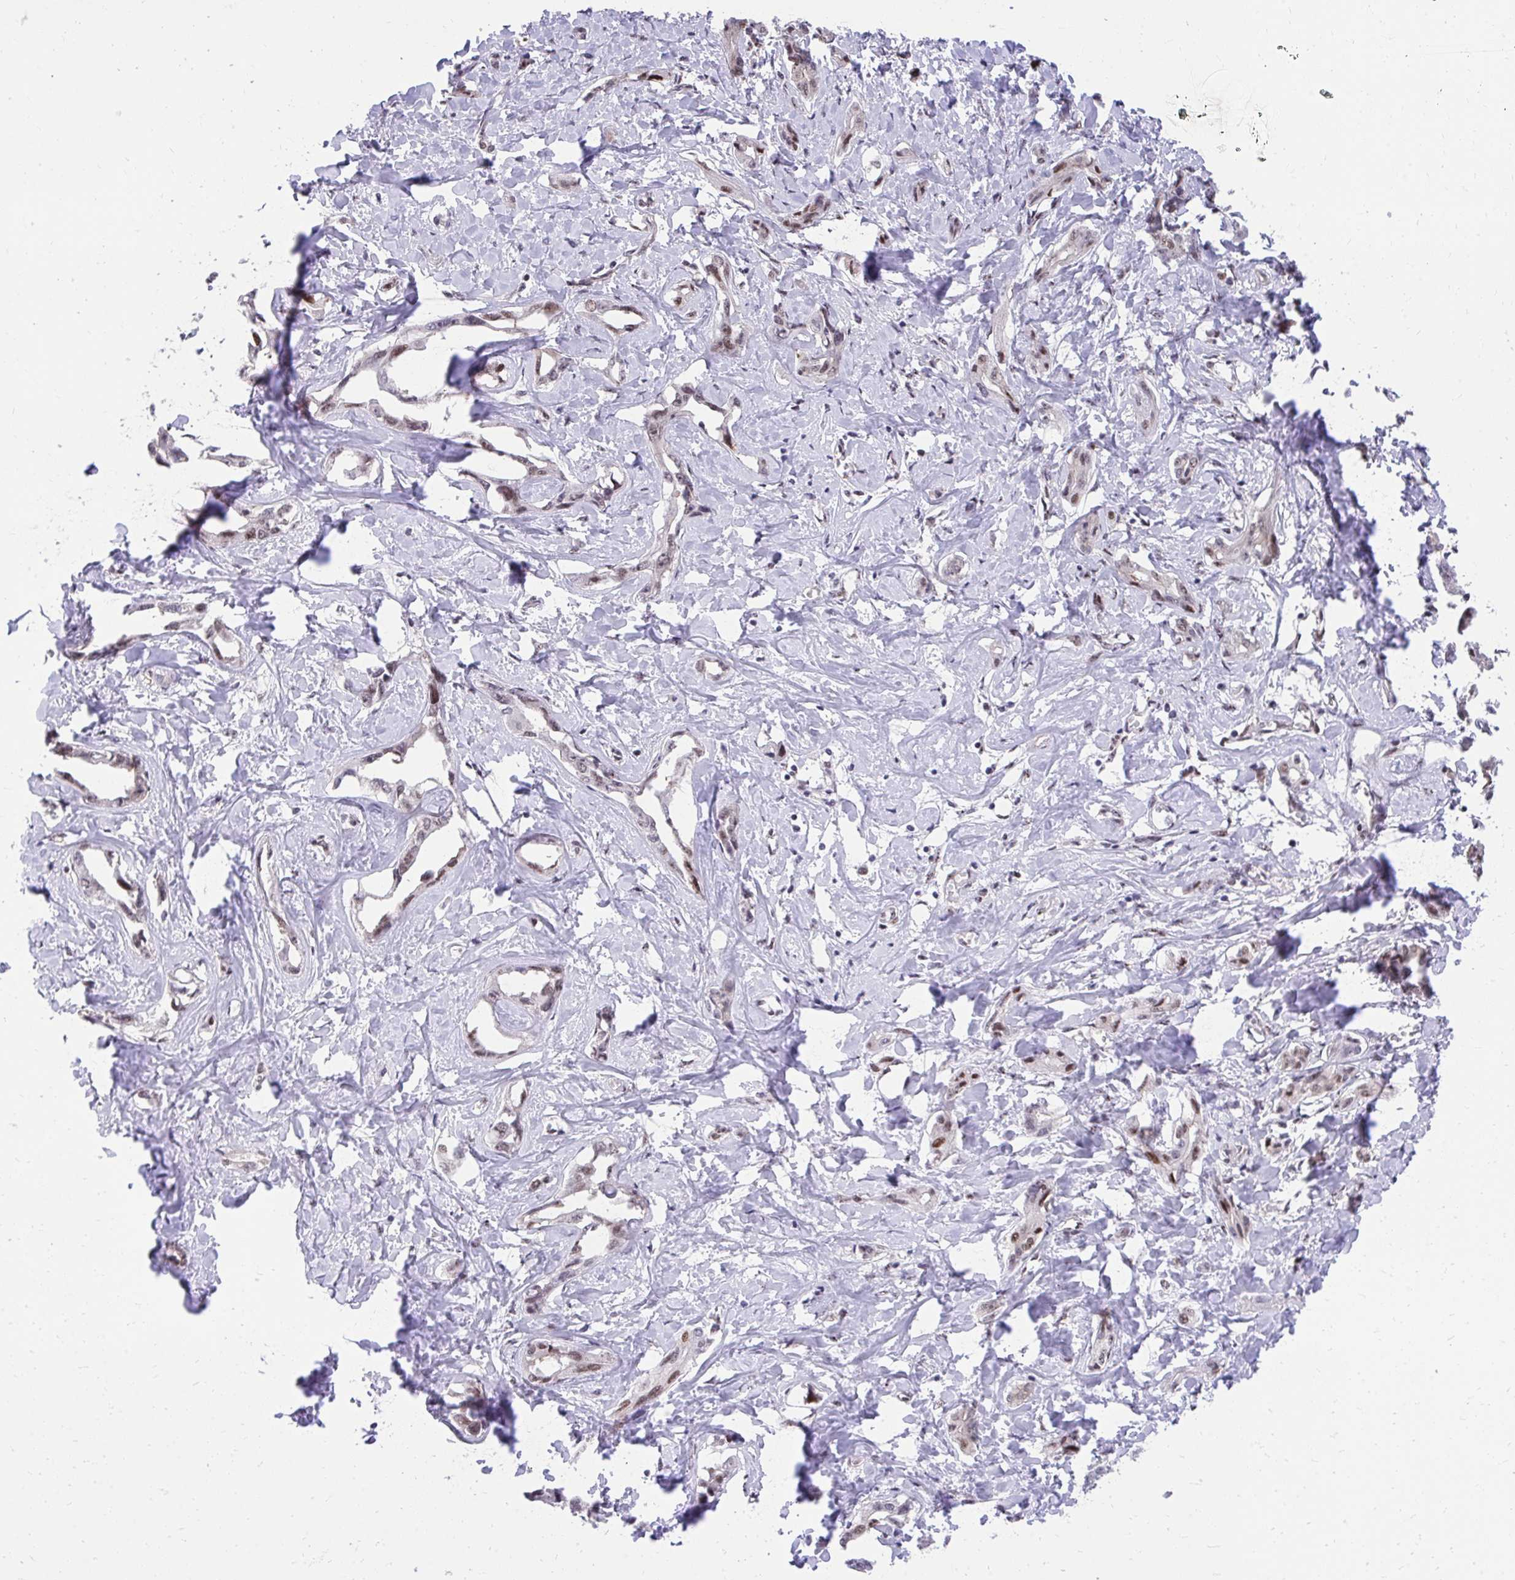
{"staining": {"intensity": "weak", "quantity": ">75%", "location": "nuclear"}, "tissue": "liver cancer", "cell_type": "Tumor cells", "image_type": "cancer", "snomed": [{"axis": "morphology", "description": "Cholangiocarcinoma"}, {"axis": "topography", "description": "Liver"}], "caption": "Human liver cholangiocarcinoma stained with a brown dye shows weak nuclear positive expression in approximately >75% of tumor cells.", "gene": "HOXA4", "patient": {"sex": "male", "age": 59}}